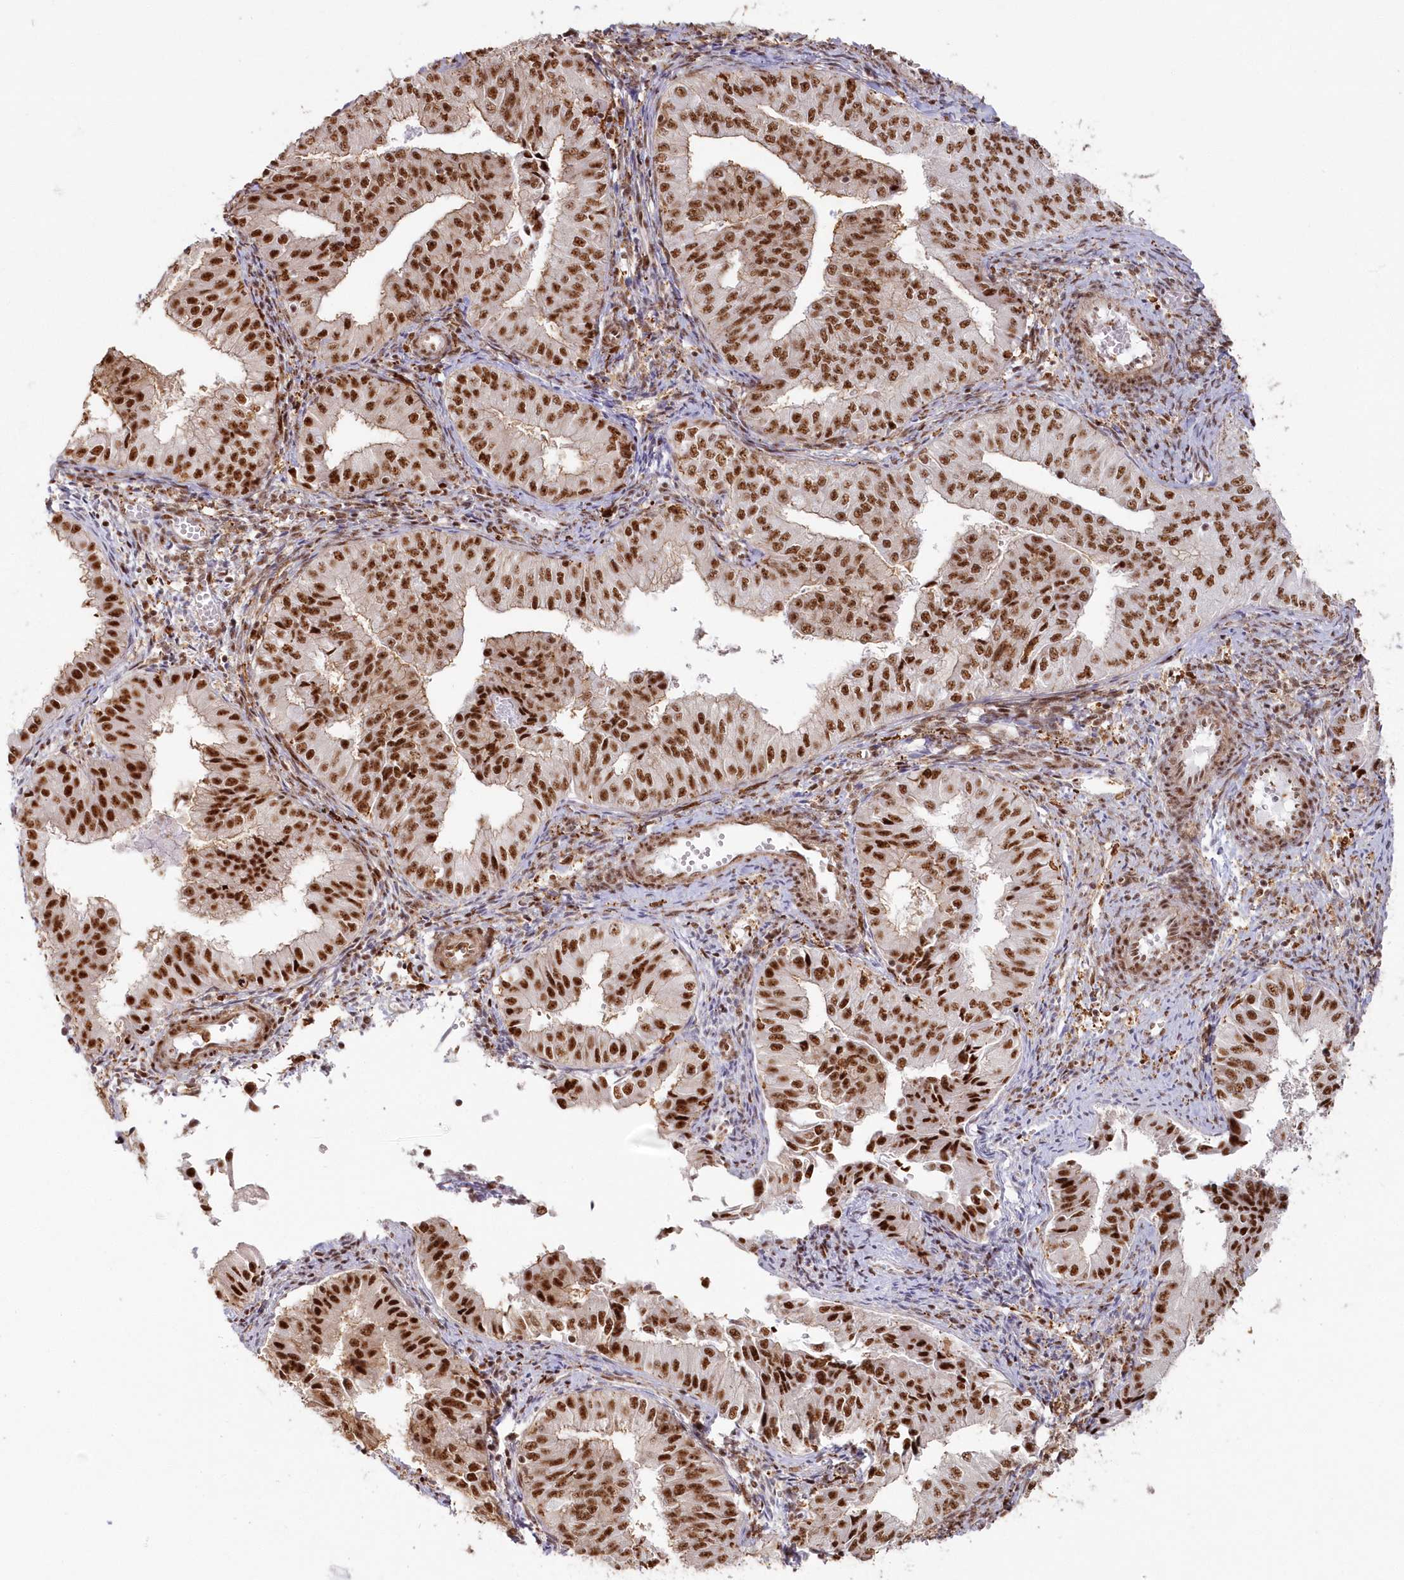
{"staining": {"intensity": "strong", "quantity": ">75%", "location": "nuclear"}, "tissue": "endometrial cancer", "cell_type": "Tumor cells", "image_type": "cancer", "snomed": [{"axis": "morphology", "description": "Normal tissue, NOS"}, {"axis": "morphology", "description": "Adenocarcinoma, NOS"}, {"axis": "topography", "description": "Endometrium"}], "caption": "Brown immunohistochemical staining in human adenocarcinoma (endometrial) displays strong nuclear staining in approximately >75% of tumor cells.", "gene": "DDX46", "patient": {"sex": "female", "age": 53}}